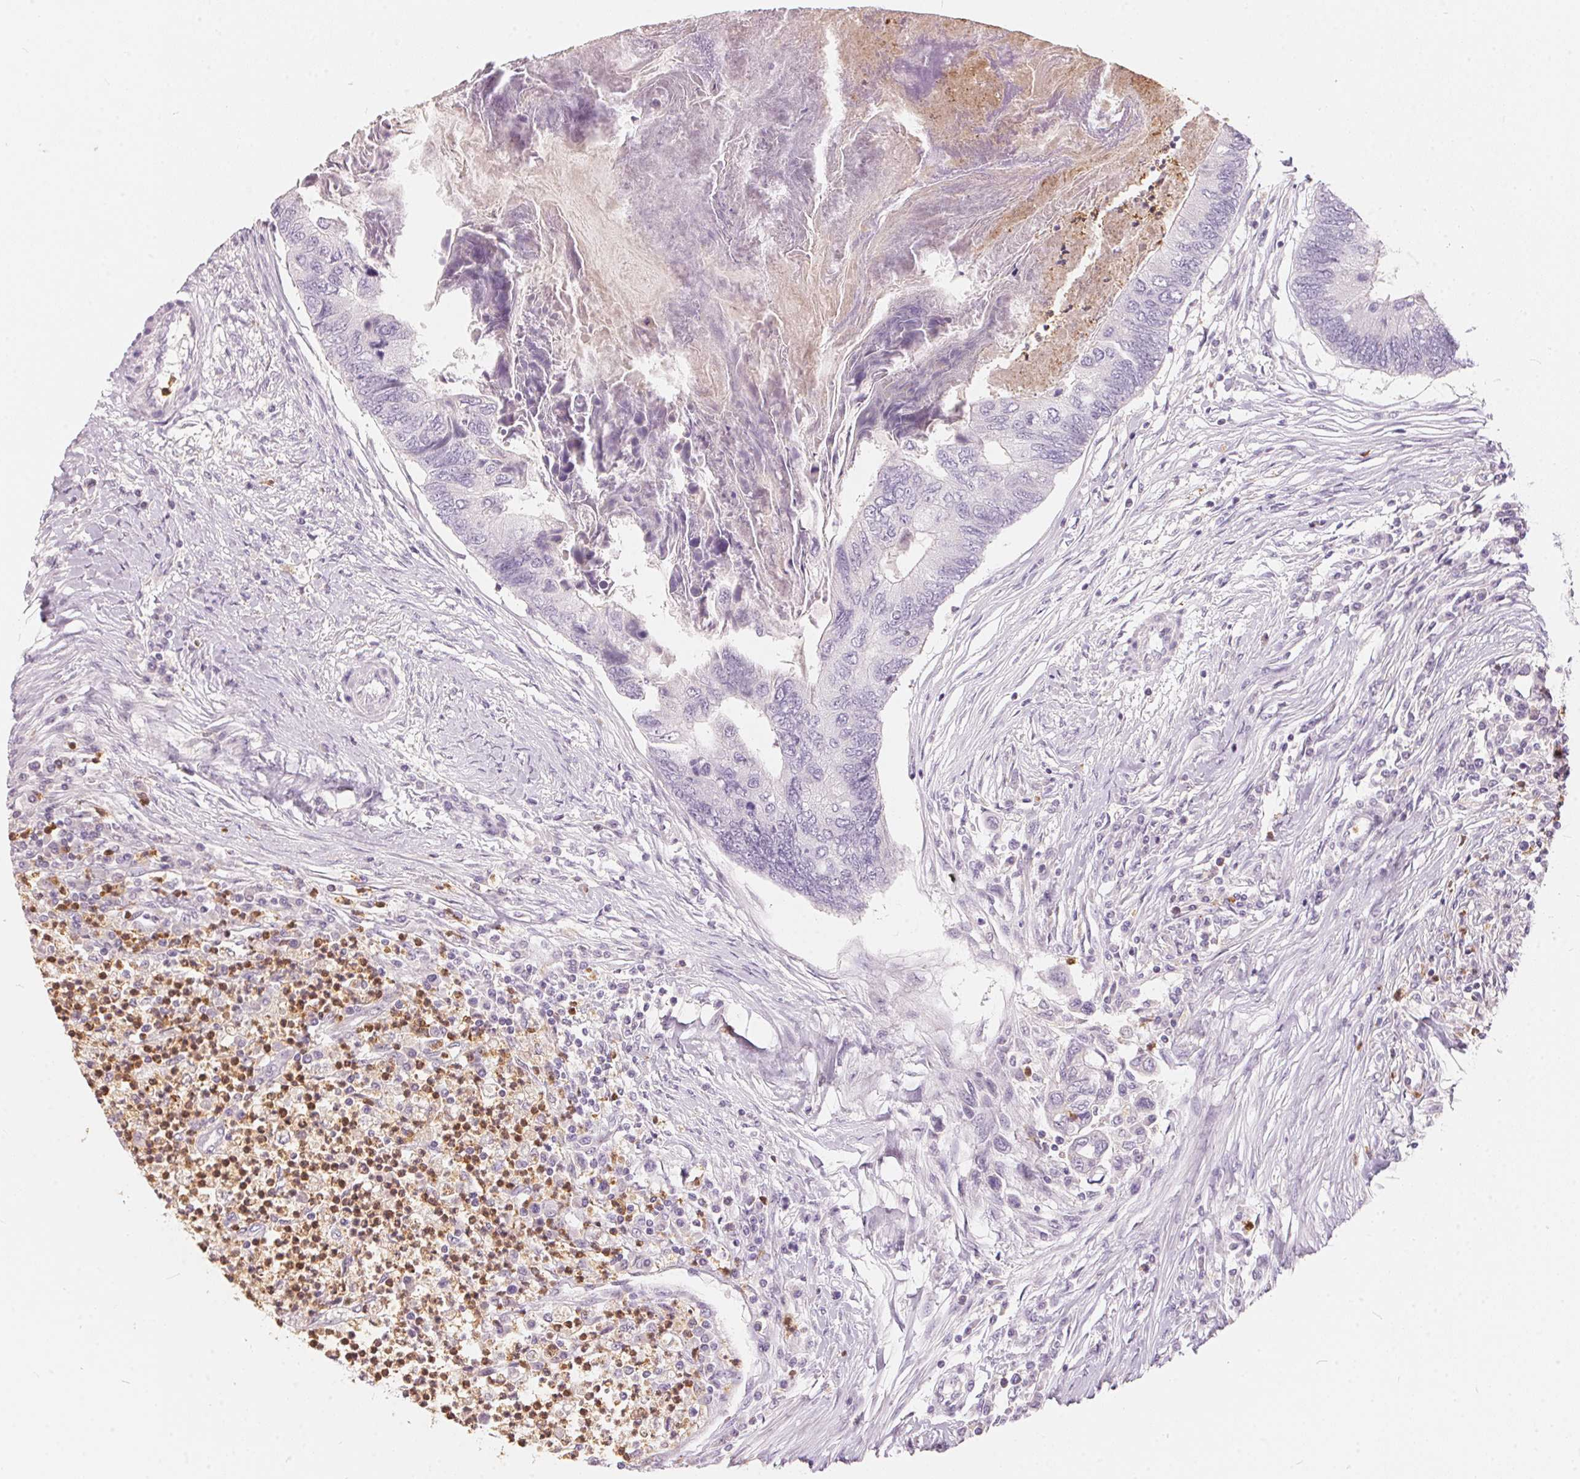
{"staining": {"intensity": "negative", "quantity": "none", "location": "none"}, "tissue": "colorectal cancer", "cell_type": "Tumor cells", "image_type": "cancer", "snomed": [{"axis": "morphology", "description": "Adenocarcinoma, NOS"}, {"axis": "topography", "description": "Colon"}], "caption": "A high-resolution histopathology image shows immunohistochemistry (IHC) staining of colorectal cancer (adenocarcinoma), which exhibits no significant positivity in tumor cells.", "gene": "SERPINB1", "patient": {"sex": "female", "age": 67}}